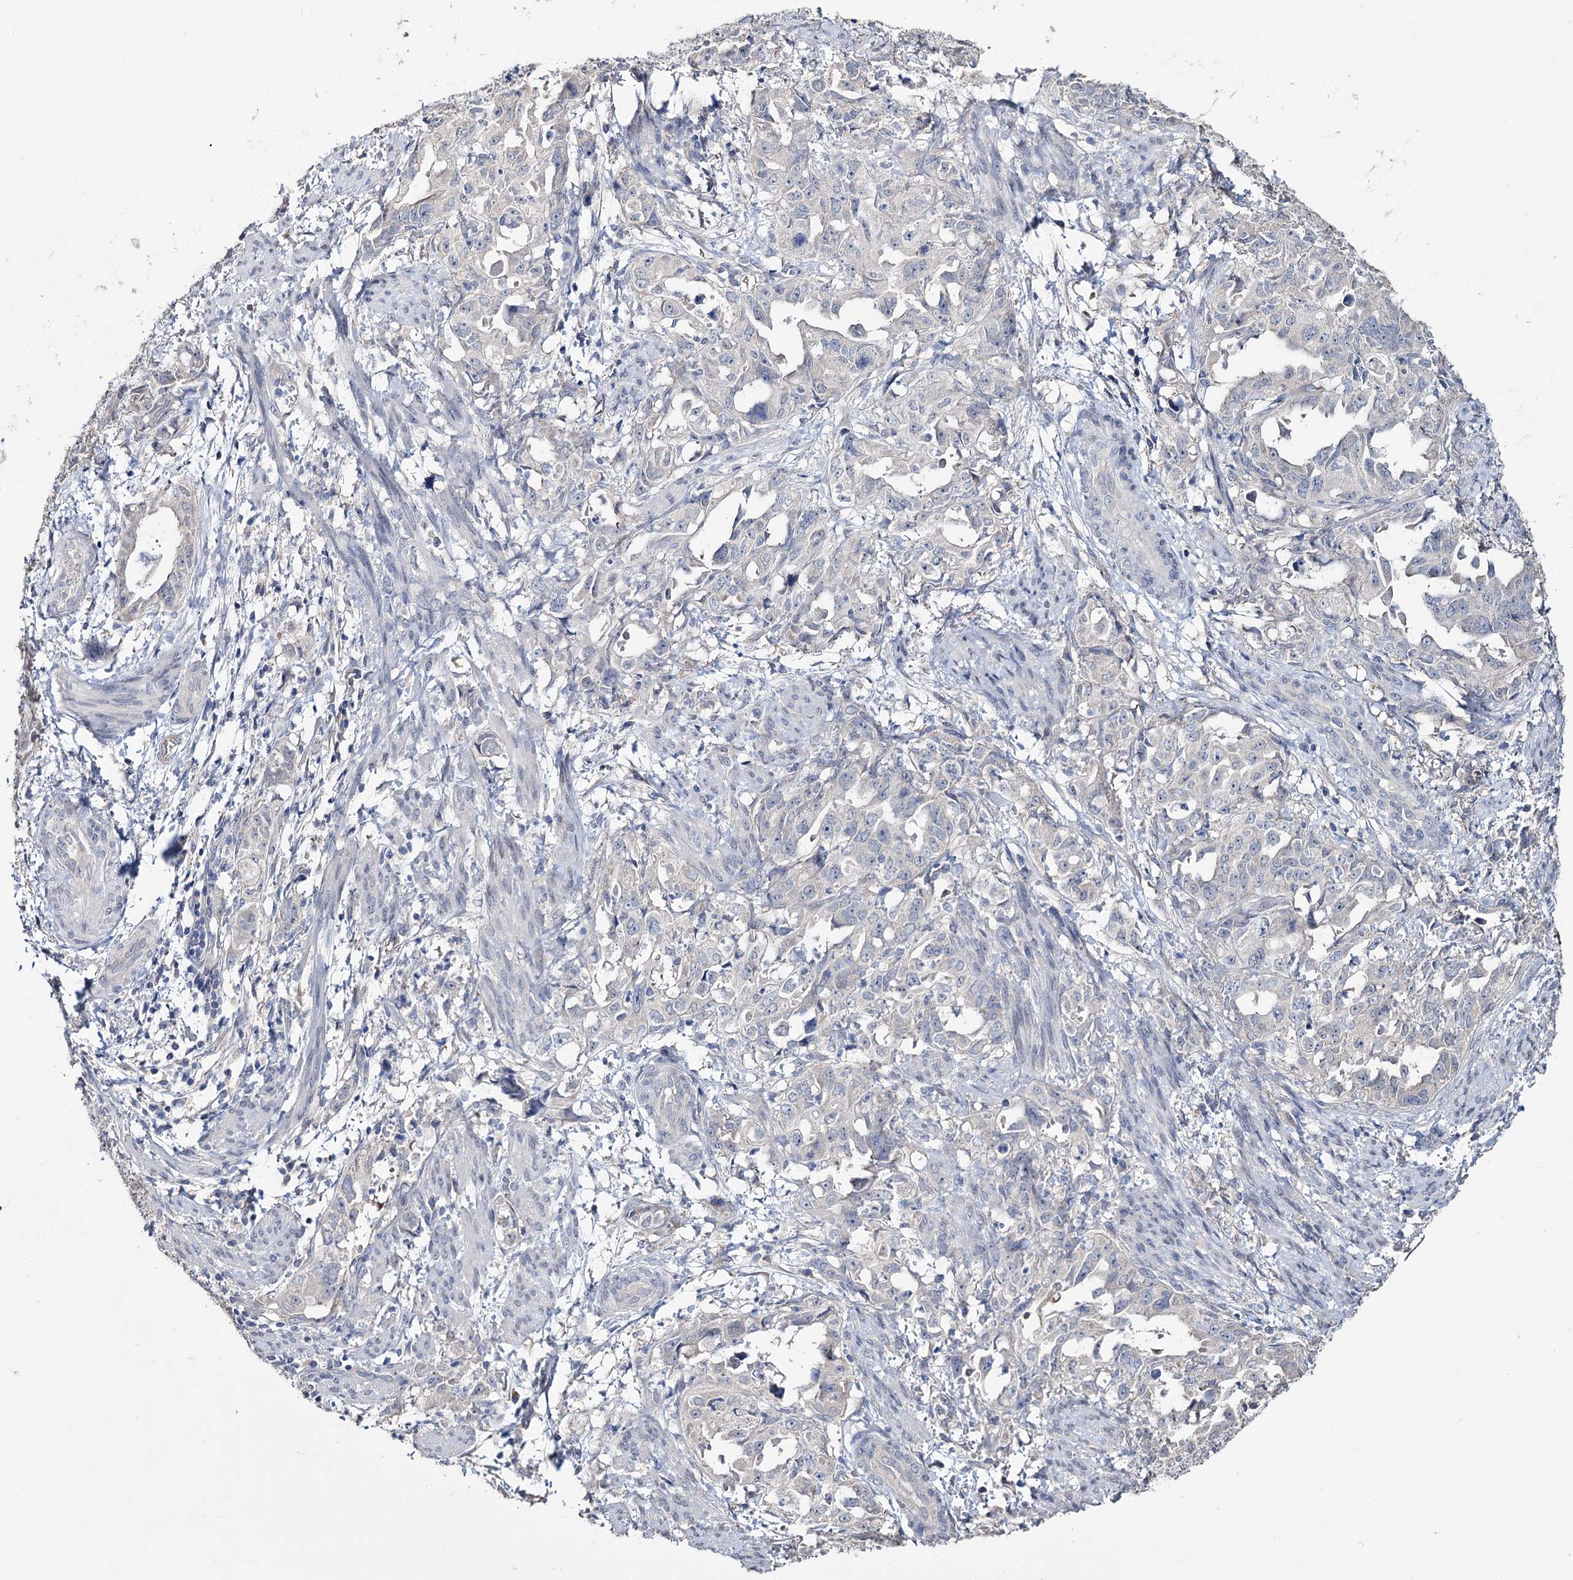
{"staining": {"intensity": "negative", "quantity": "none", "location": "none"}, "tissue": "endometrial cancer", "cell_type": "Tumor cells", "image_type": "cancer", "snomed": [{"axis": "morphology", "description": "Adenocarcinoma, NOS"}, {"axis": "topography", "description": "Endometrium"}], "caption": "This photomicrograph is of endometrial cancer stained with immunohistochemistry to label a protein in brown with the nuclei are counter-stained blue. There is no expression in tumor cells.", "gene": "EPB41L5", "patient": {"sex": "female", "age": 65}}